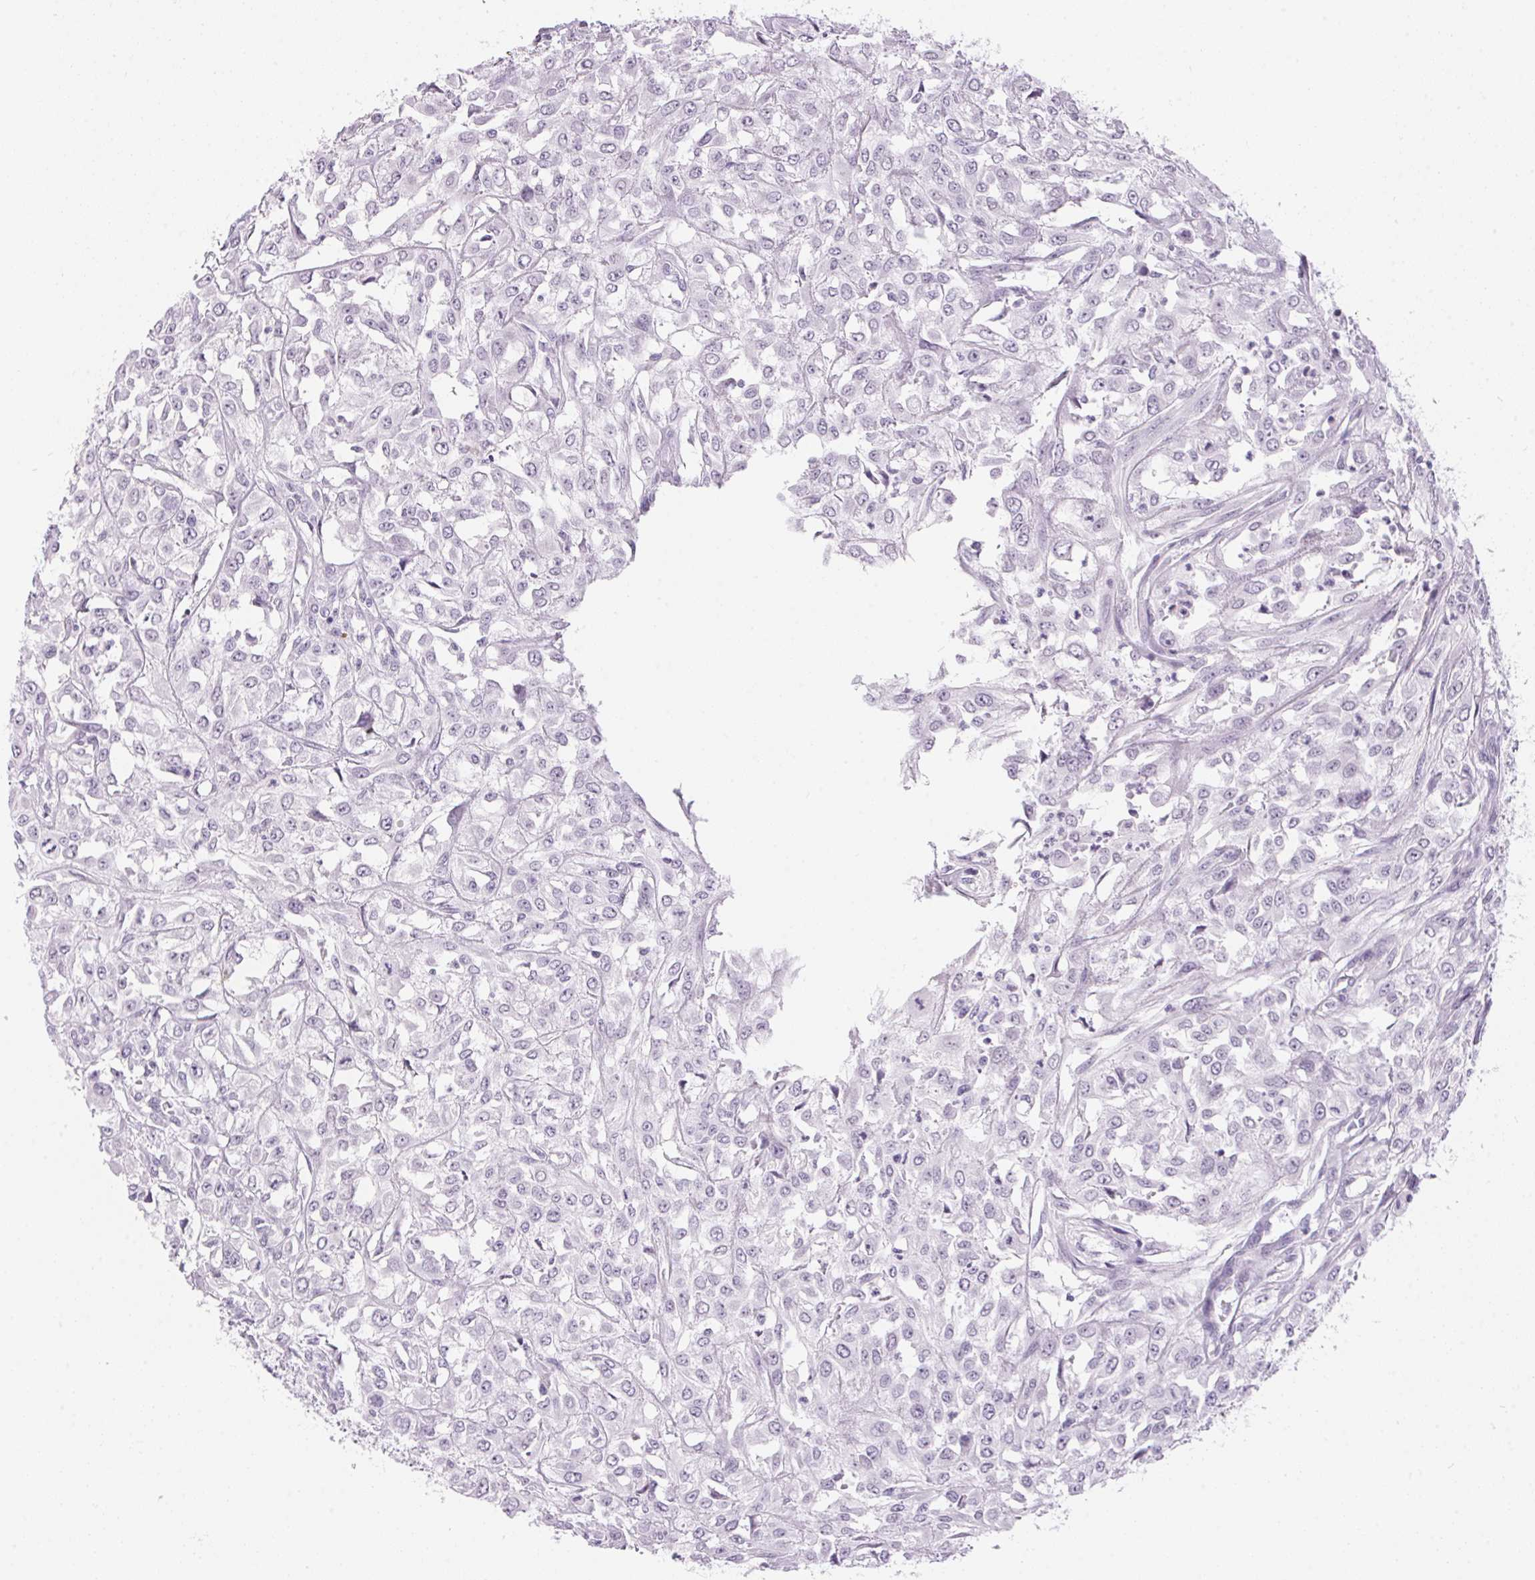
{"staining": {"intensity": "negative", "quantity": "none", "location": "none"}, "tissue": "urothelial cancer", "cell_type": "Tumor cells", "image_type": "cancer", "snomed": [{"axis": "morphology", "description": "Urothelial carcinoma, High grade"}, {"axis": "topography", "description": "Urinary bladder"}], "caption": "A micrograph of urothelial cancer stained for a protein displays no brown staining in tumor cells. (DAB IHC, high magnification).", "gene": "CADPS", "patient": {"sex": "male", "age": 67}}